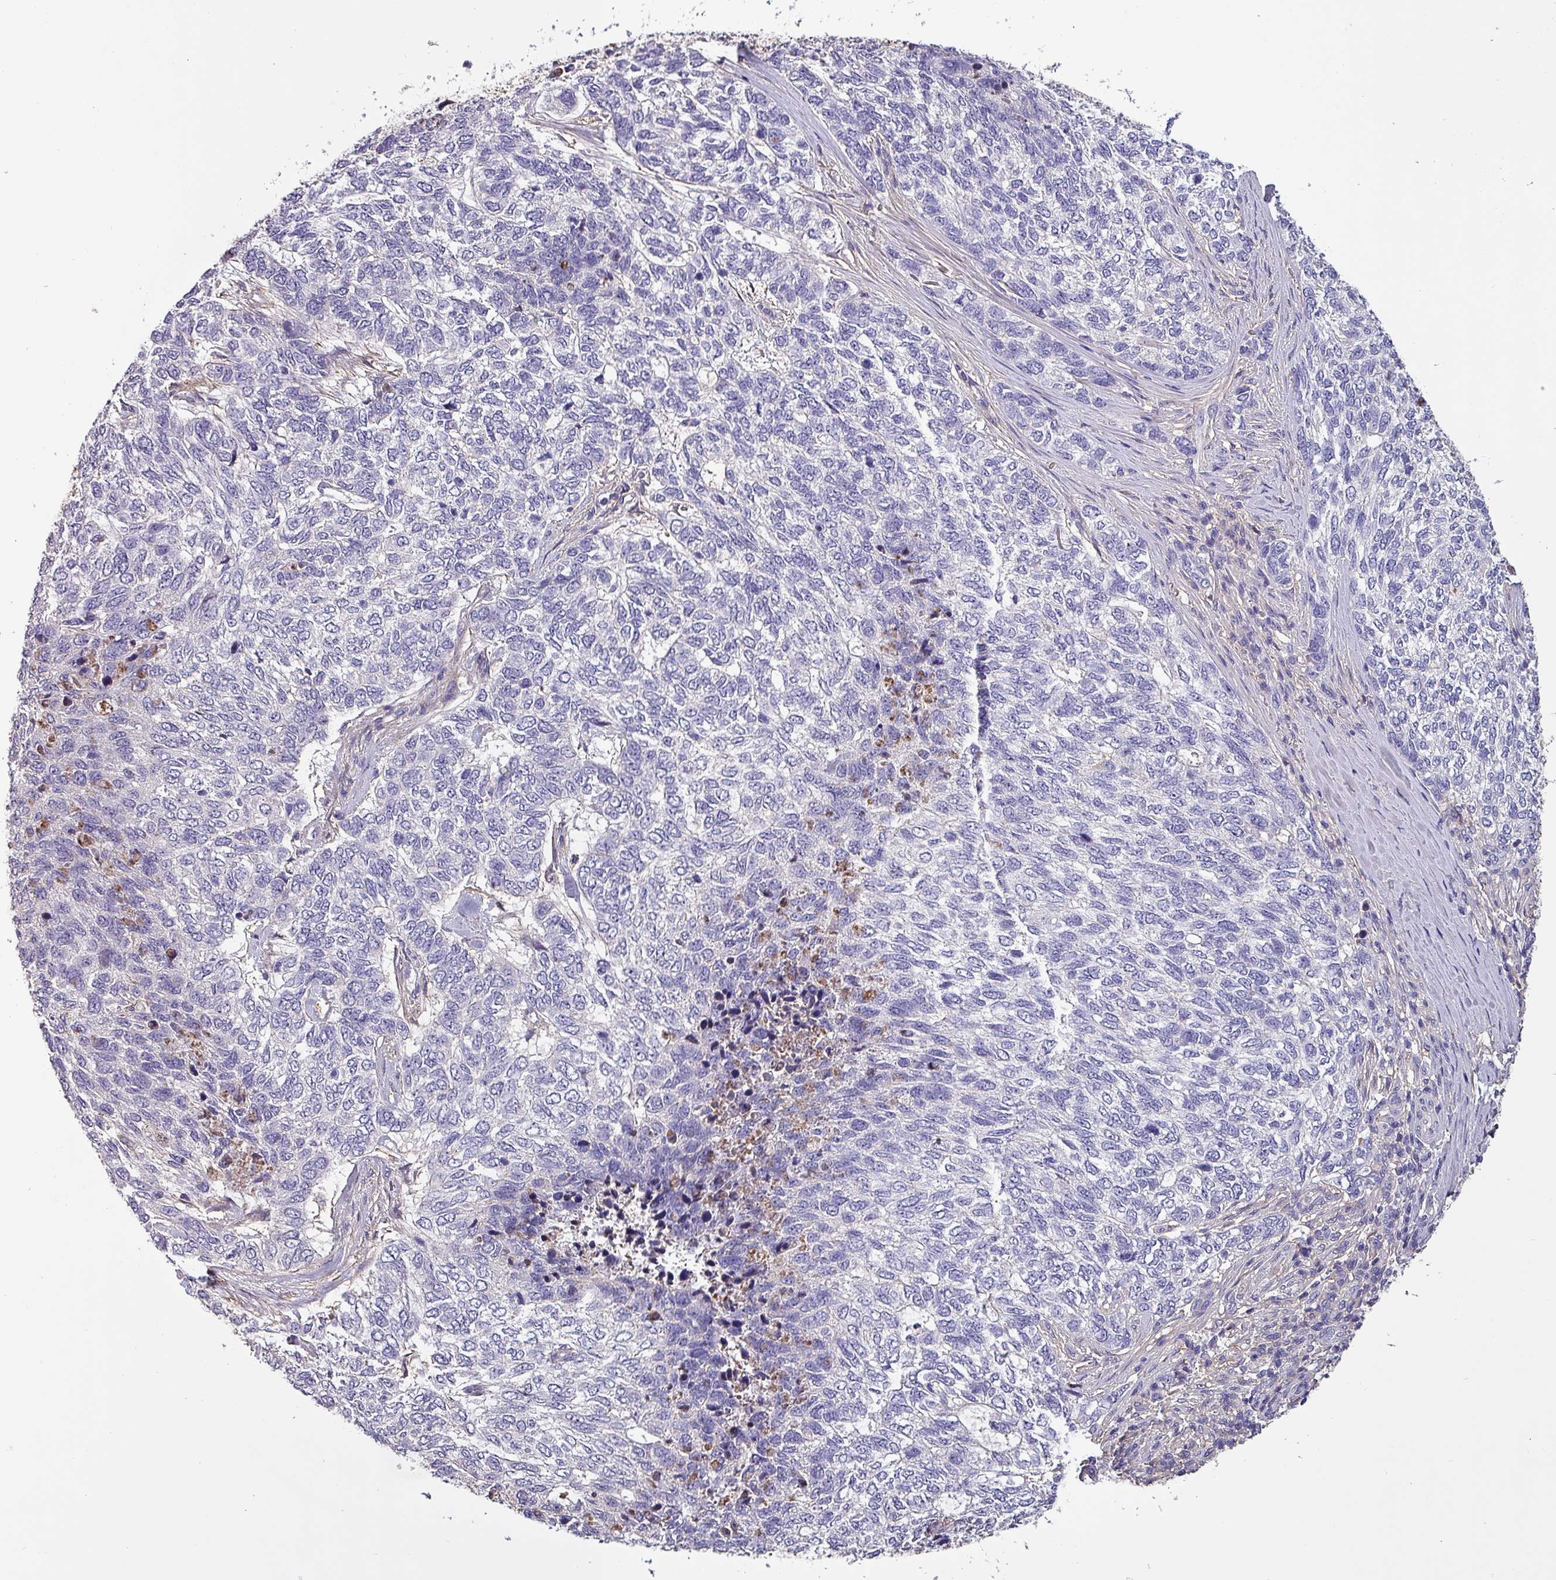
{"staining": {"intensity": "negative", "quantity": "none", "location": "none"}, "tissue": "skin cancer", "cell_type": "Tumor cells", "image_type": "cancer", "snomed": [{"axis": "morphology", "description": "Basal cell carcinoma"}, {"axis": "topography", "description": "Skin"}], "caption": "IHC histopathology image of skin cancer (basal cell carcinoma) stained for a protein (brown), which demonstrates no staining in tumor cells.", "gene": "HTRA4", "patient": {"sex": "female", "age": 65}}